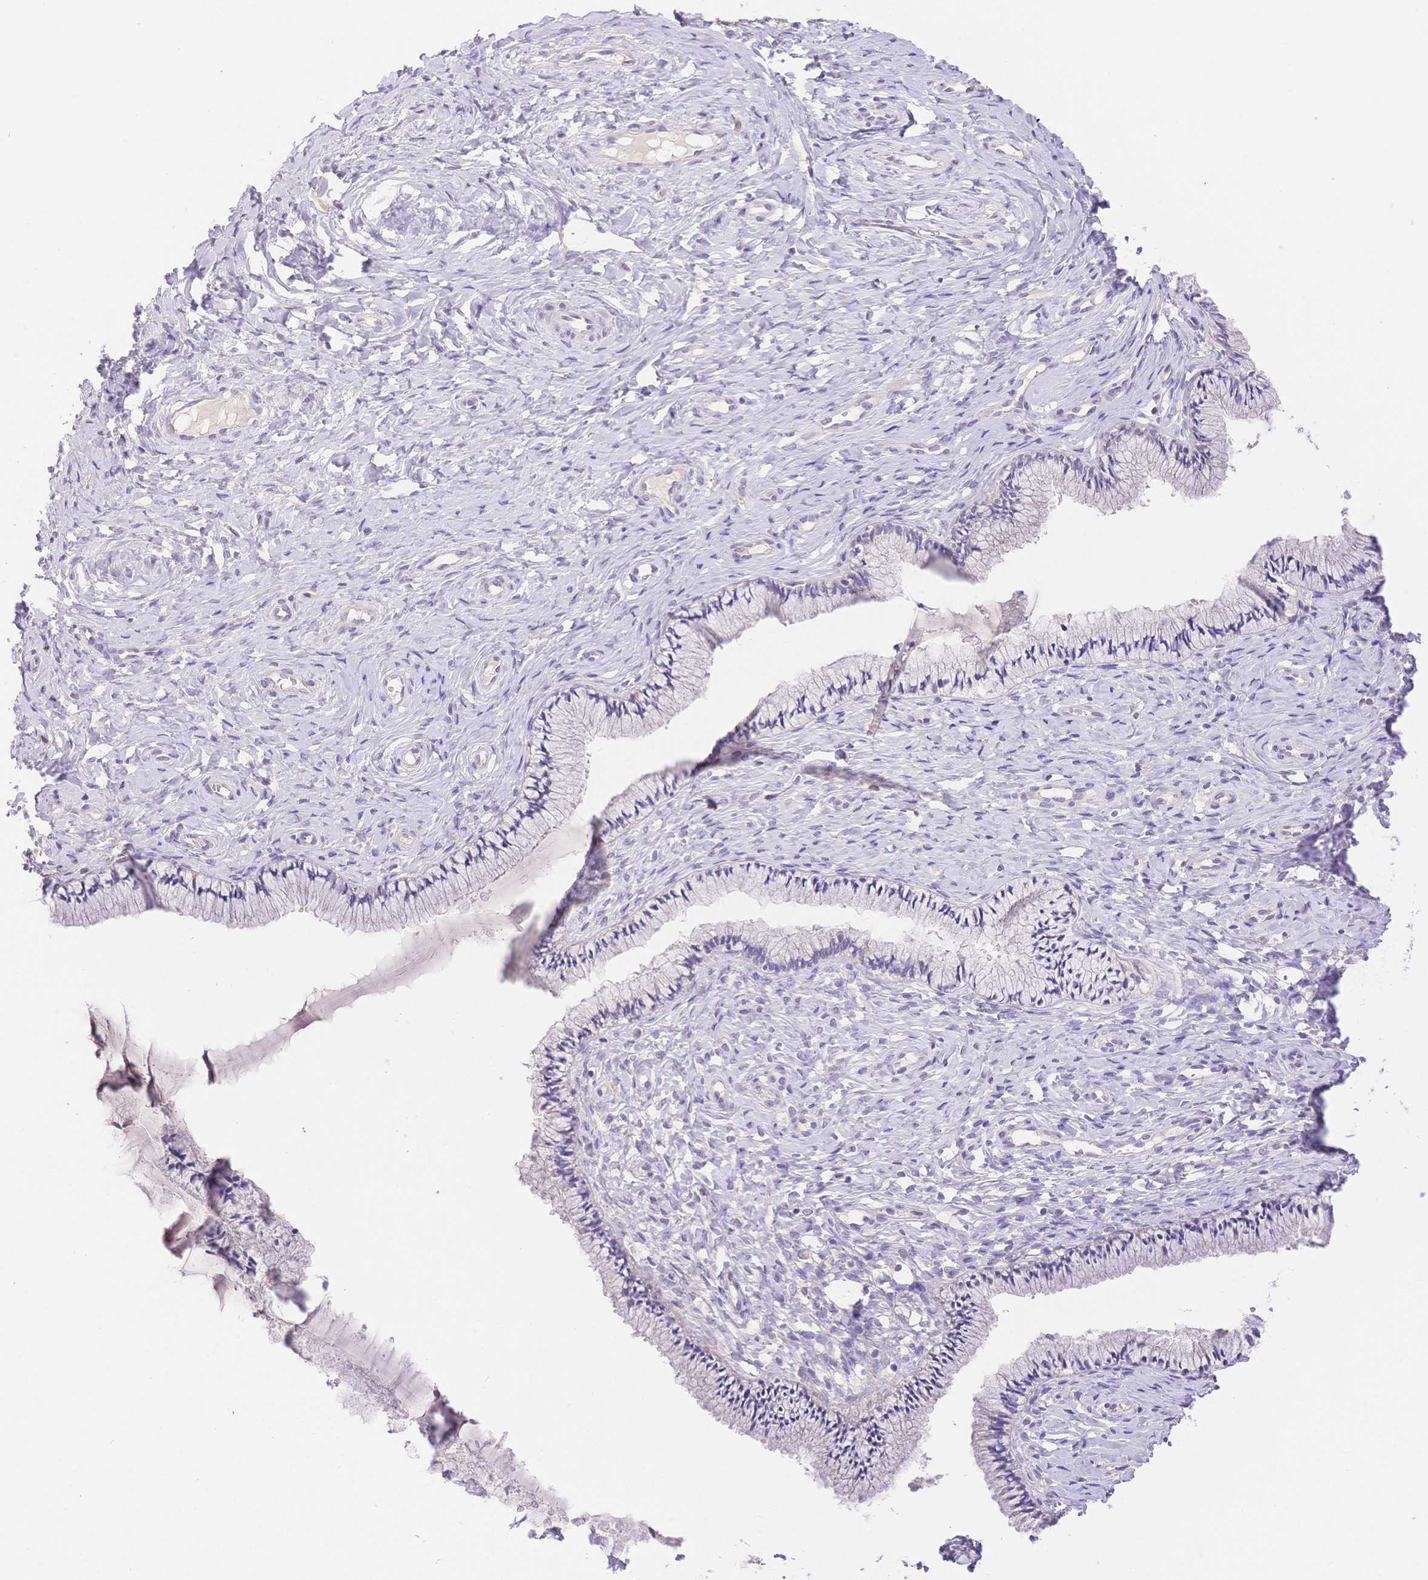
{"staining": {"intensity": "negative", "quantity": "none", "location": "none"}, "tissue": "cervix", "cell_type": "Glandular cells", "image_type": "normal", "snomed": [{"axis": "morphology", "description": "Normal tissue, NOS"}, {"axis": "topography", "description": "Cervix"}], "caption": "Immunohistochemistry (IHC) histopathology image of normal cervix: human cervix stained with DAB displays no significant protein staining in glandular cells.", "gene": "MYOM1", "patient": {"sex": "female", "age": 37}}